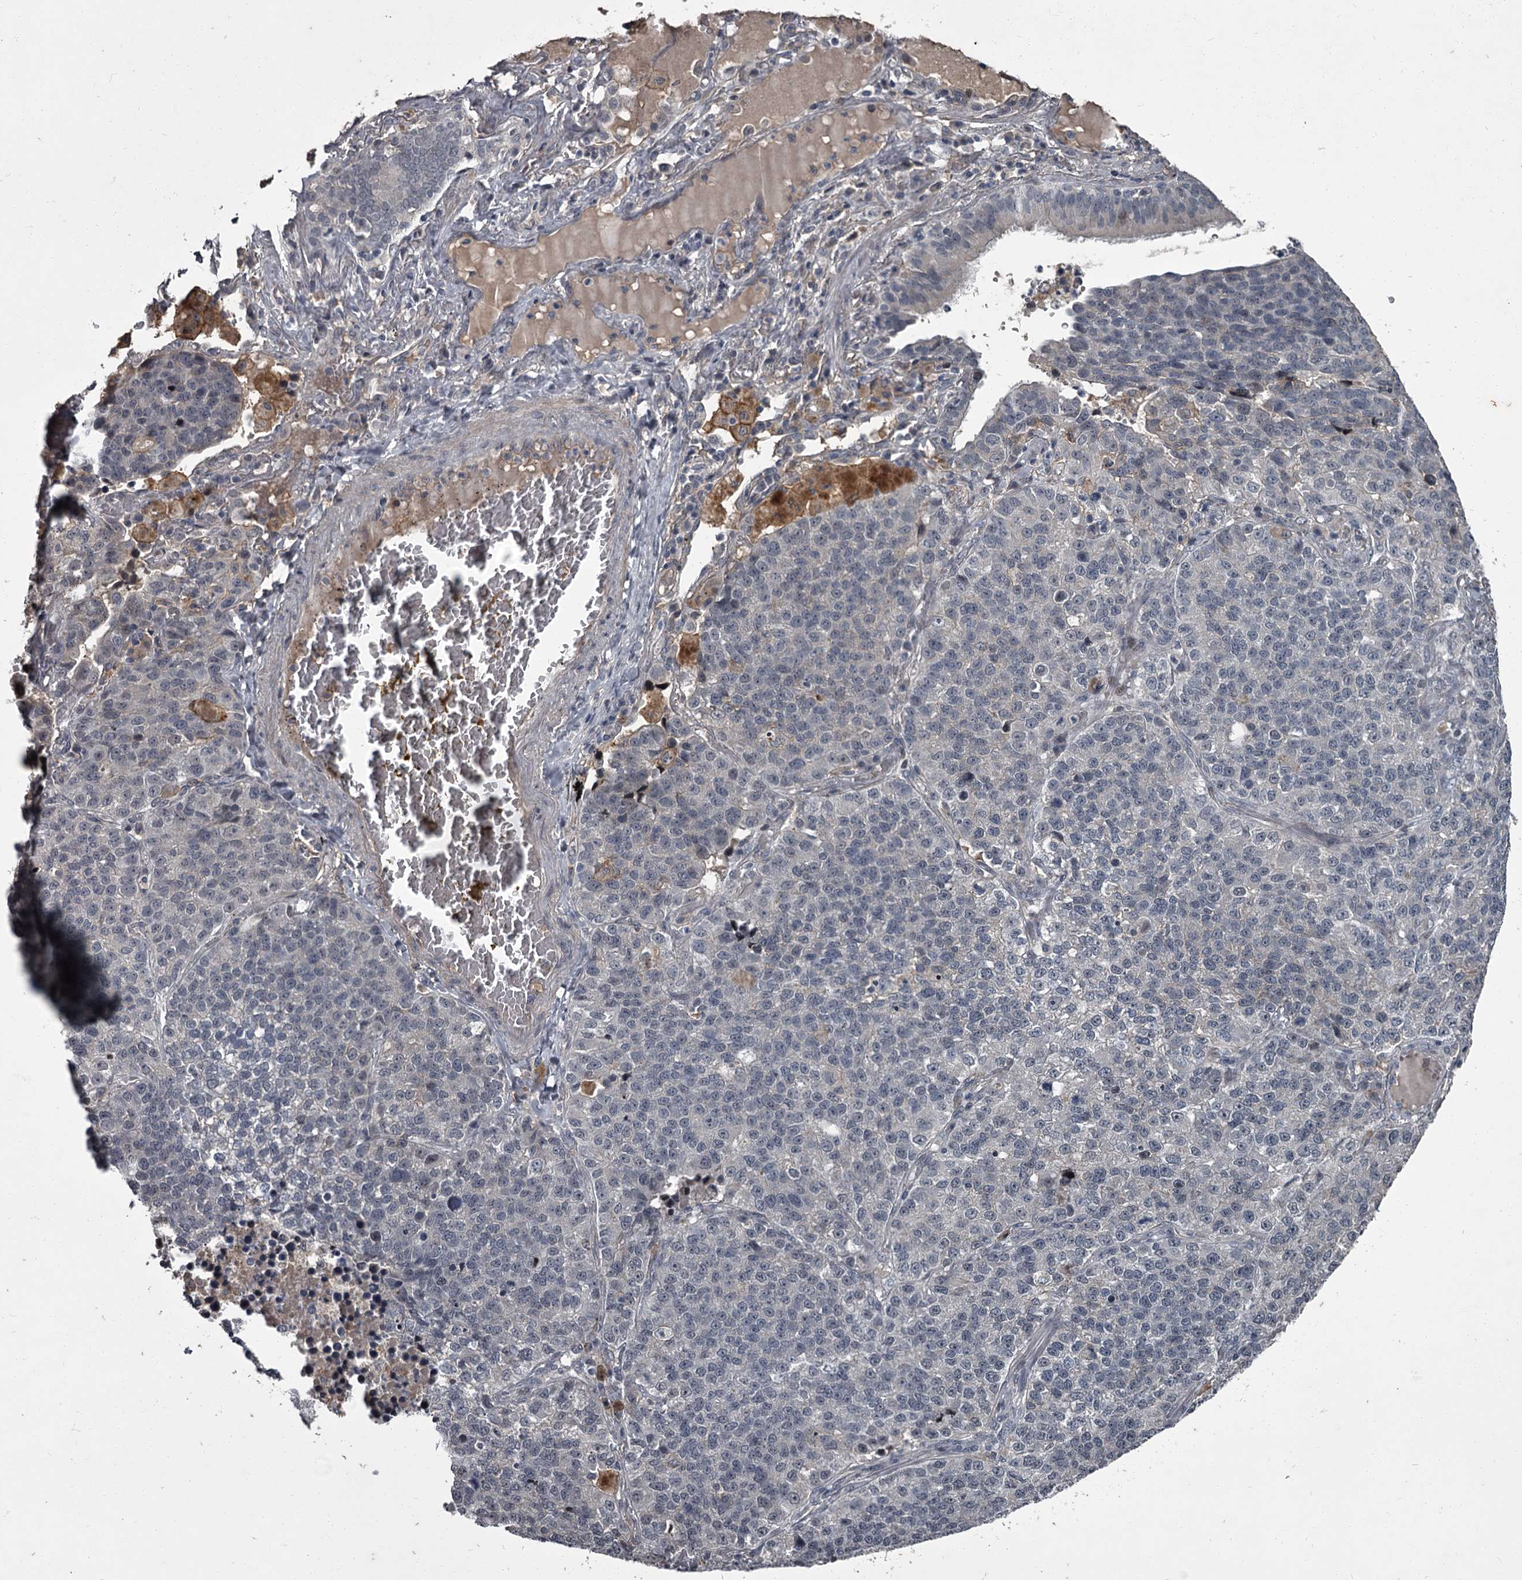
{"staining": {"intensity": "negative", "quantity": "none", "location": "none"}, "tissue": "lung cancer", "cell_type": "Tumor cells", "image_type": "cancer", "snomed": [{"axis": "morphology", "description": "Adenocarcinoma, NOS"}, {"axis": "topography", "description": "Lung"}], "caption": "DAB immunohistochemical staining of human lung adenocarcinoma exhibits no significant staining in tumor cells.", "gene": "FLVCR2", "patient": {"sex": "male", "age": 49}}